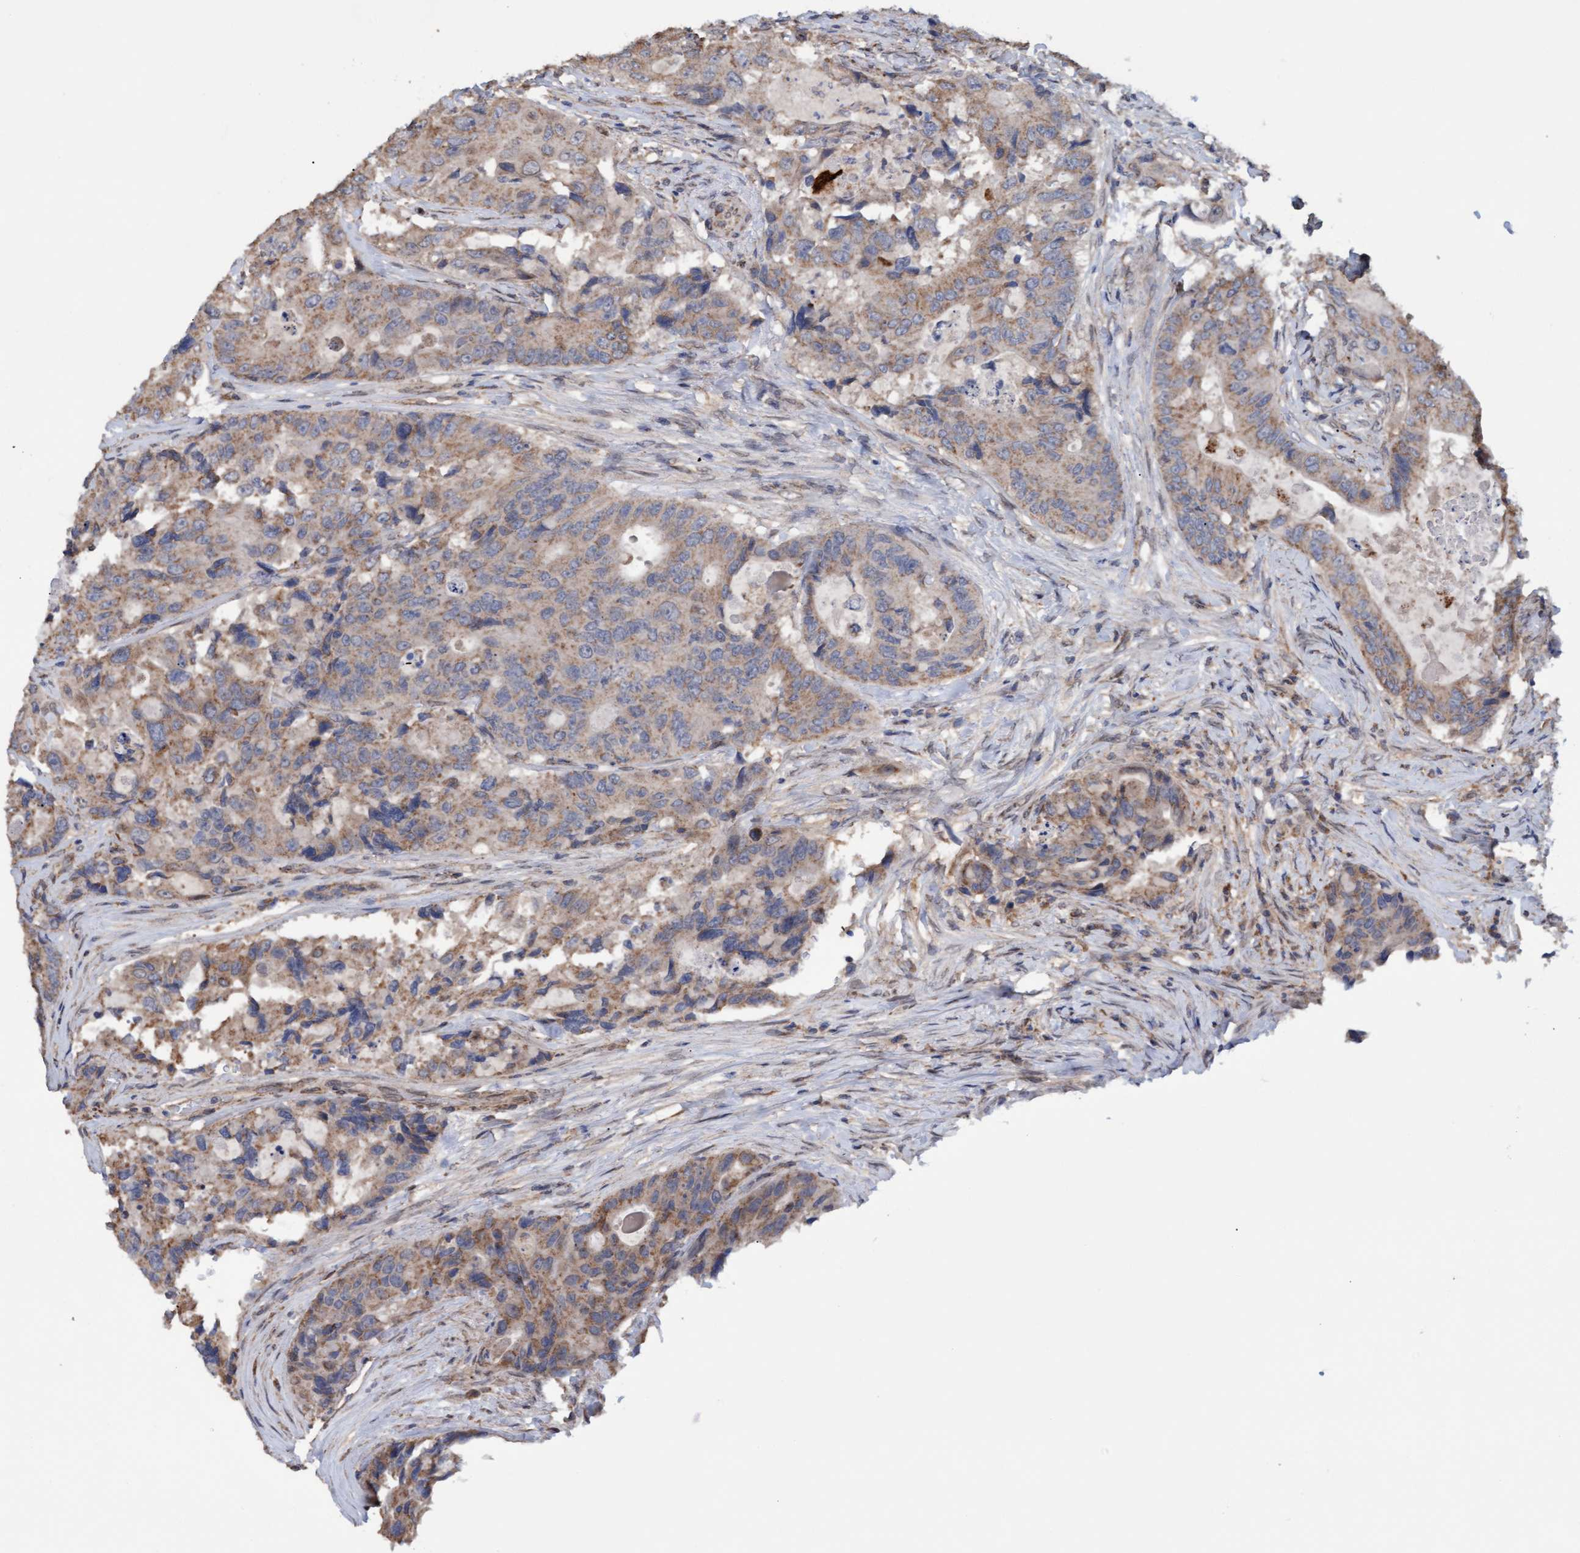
{"staining": {"intensity": "weak", "quantity": ">75%", "location": "cytoplasmic/membranous"}, "tissue": "colorectal cancer", "cell_type": "Tumor cells", "image_type": "cancer", "snomed": [{"axis": "morphology", "description": "Adenocarcinoma, NOS"}, {"axis": "topography", "description": "Colon"}], "caption": "Immunohistochemical staining of human adenocarcinoma (colorectal) exhibits weak cytoplasmic/membranous protein staining in about >75% of tumor cells.", "gene": "MGLL", "patient": {"sex": "male", "age": 71}}